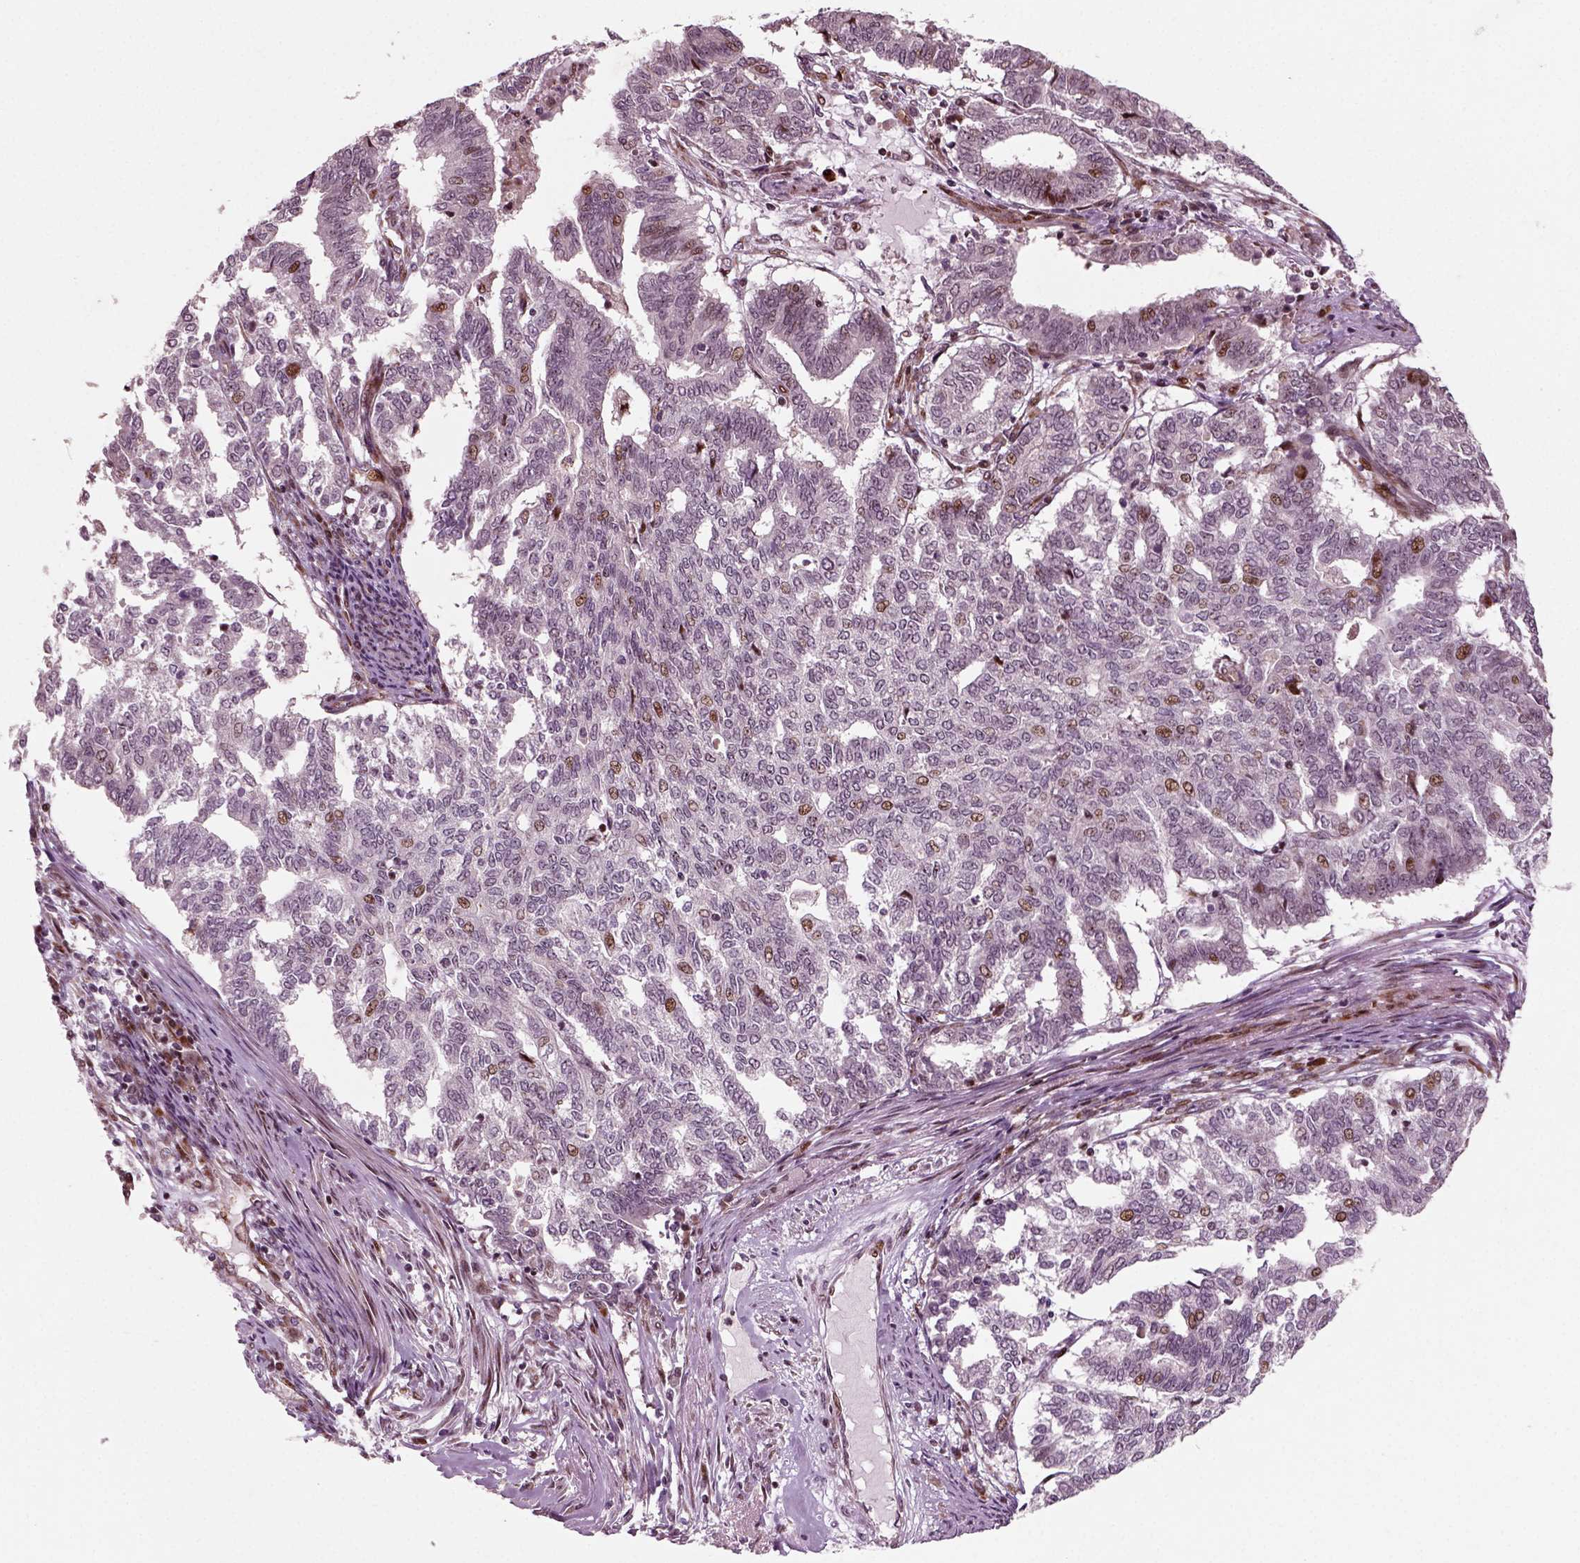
{"staining": {"intensity": "moderate", "quantity": "<25%", "location": "nuclear"}, "tissue": "endometrial cancer", "cell_type": "Tumor cells", "image_type": "cancer", "snomed": [{"axis": "morphology", "description": "Adenocarcinoma, NOS"}, {"axis": "topography", "description": "Endometrium"}], "caption": "Brown immunohistochemical staining in endometrial adenocarcinoma demonstrates moderate nuclear expression in approximately <25% of tumor cells.", "gene": "CDC14A", "patient": {"sex": "female", "age": 79}}